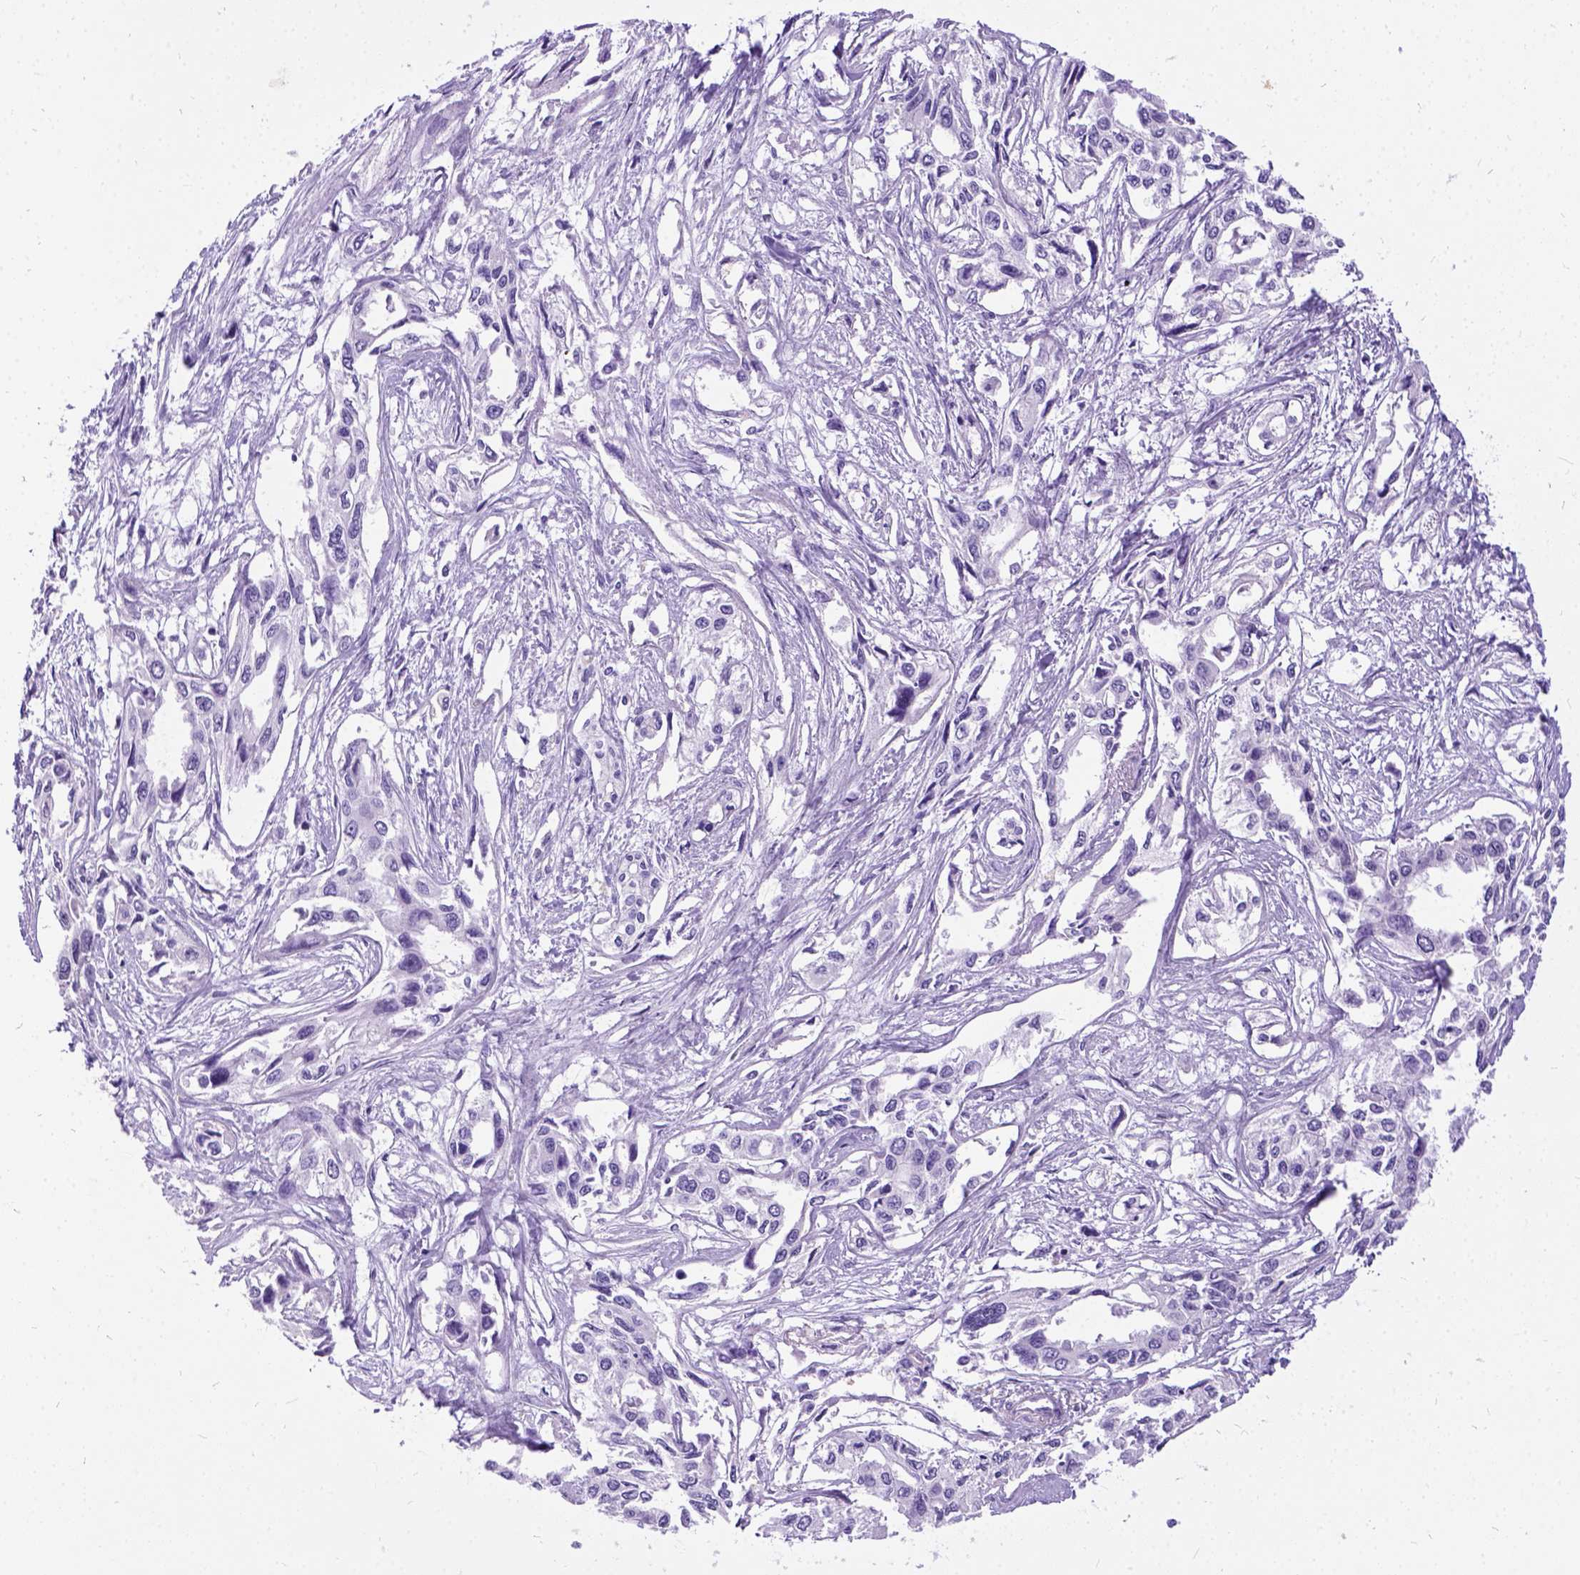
{"staining": {"intensity": "negative", "quantity": "none", "location": "none"}, "tissue": "pancreatic cancer", "cell_type": "Tumor cells", "image_type": "cancer", "snomed": [{"axis": "morphology", "description": "Adenocarcinoma, NOS"}, {"axis": "topography", "description": "Pancreas"}], "caption": "This micrograph is of pancreatic cancer stained with IHC to label a protein in brown with the nuclei are counter-stained blue. There is no positivity in tumor cells.", "gene": "PRG2", "patient": {"sex": "female", "age": 55}}